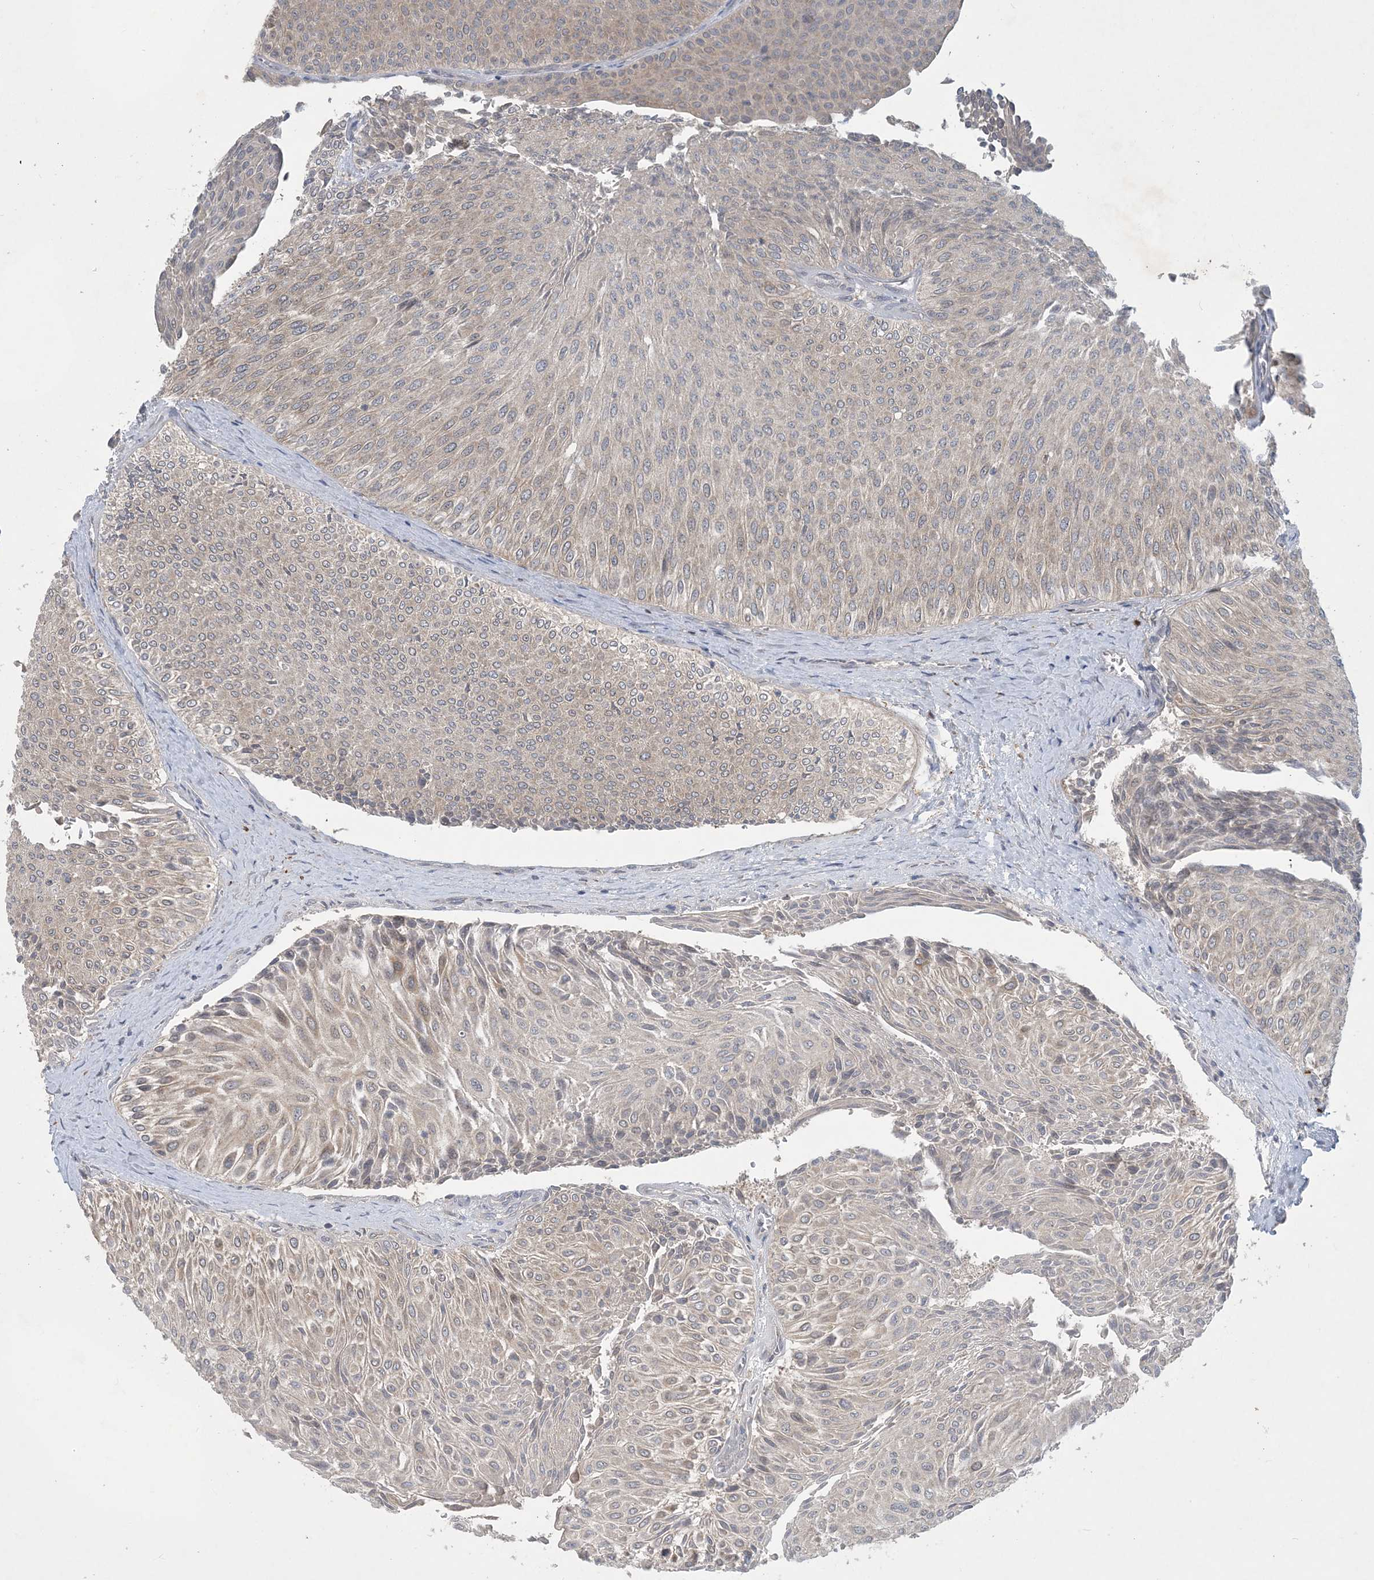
{"staining": {"intensity": "weak", "quantity": "<25%", "location": "cytoplasmic/membranous"}, "tissue": "urothelial cancer", "cell_type": "Tumor cells", "image_type": "cancer", "snomed": [{"axis": "morphology", "description": "Urothelial carcinoma, Low grade"}, {"axis": "topography", "description": "Urinary bladder"}], "caption": "Immunohistochemistry photomicrograph of neoplastic tissue: urothelial cancer stained with DAB demonstrates no significant protein positivity in tumor cells.", "gene": "CDS1", "patient": {"sex": "male", "age": 78}}